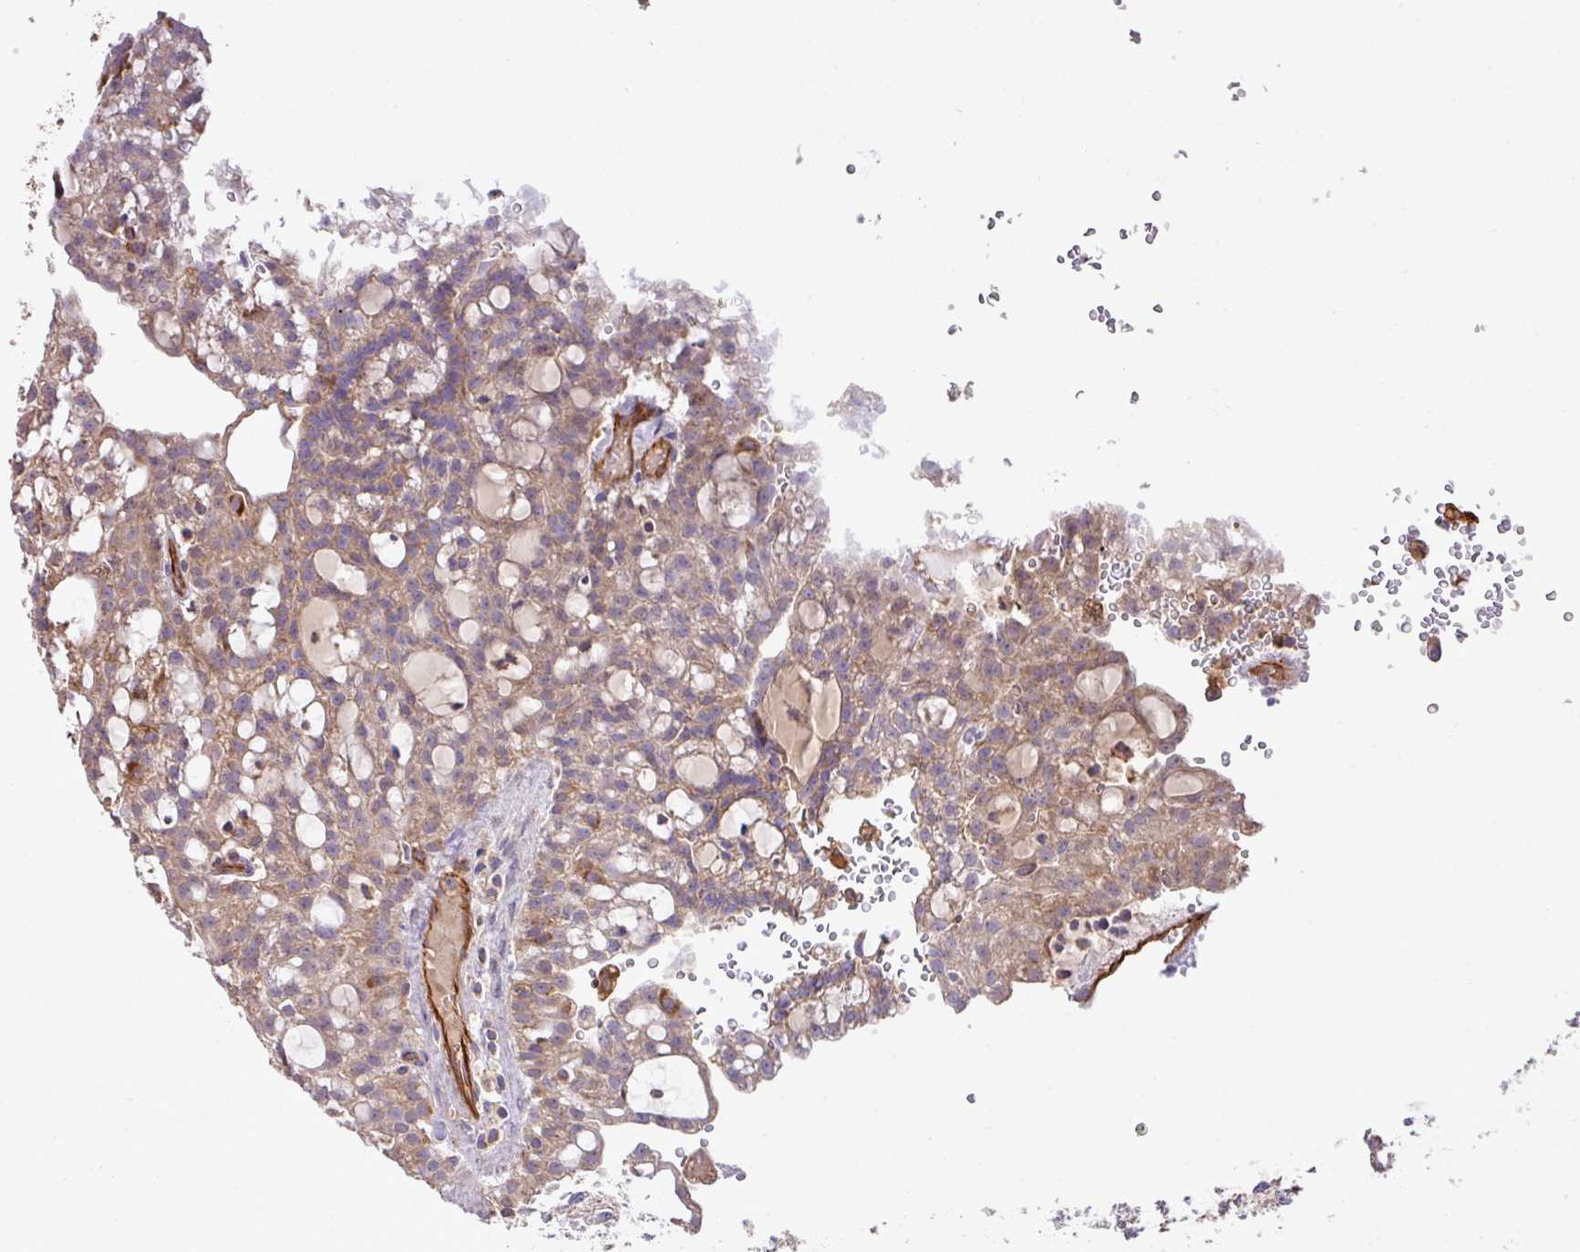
{"staining": {"intensity": "moderate", "quantity": "25%-75%", "location": "cytoplasmic/membranous"}, "tissue": "renal cancer", "cell_type": "Tumor cells", "image_type": "cancer", "snomed": [{"axis": "morphology", "description": "Adenocarcinoma, NOS"}, {"axis": "topography", "description": "Kidney"}], "caption": "This photomicrograph demonstrates adenocarcinoma (renal) stained with IHC to label a protein in brown. The cytoplasmic/membranous of tumor cells show moderate positivity for the protein. Nuclei are counter-stained blue.", "gene": "LRRC53", "patient": {"sex": "male", "age": 63}}